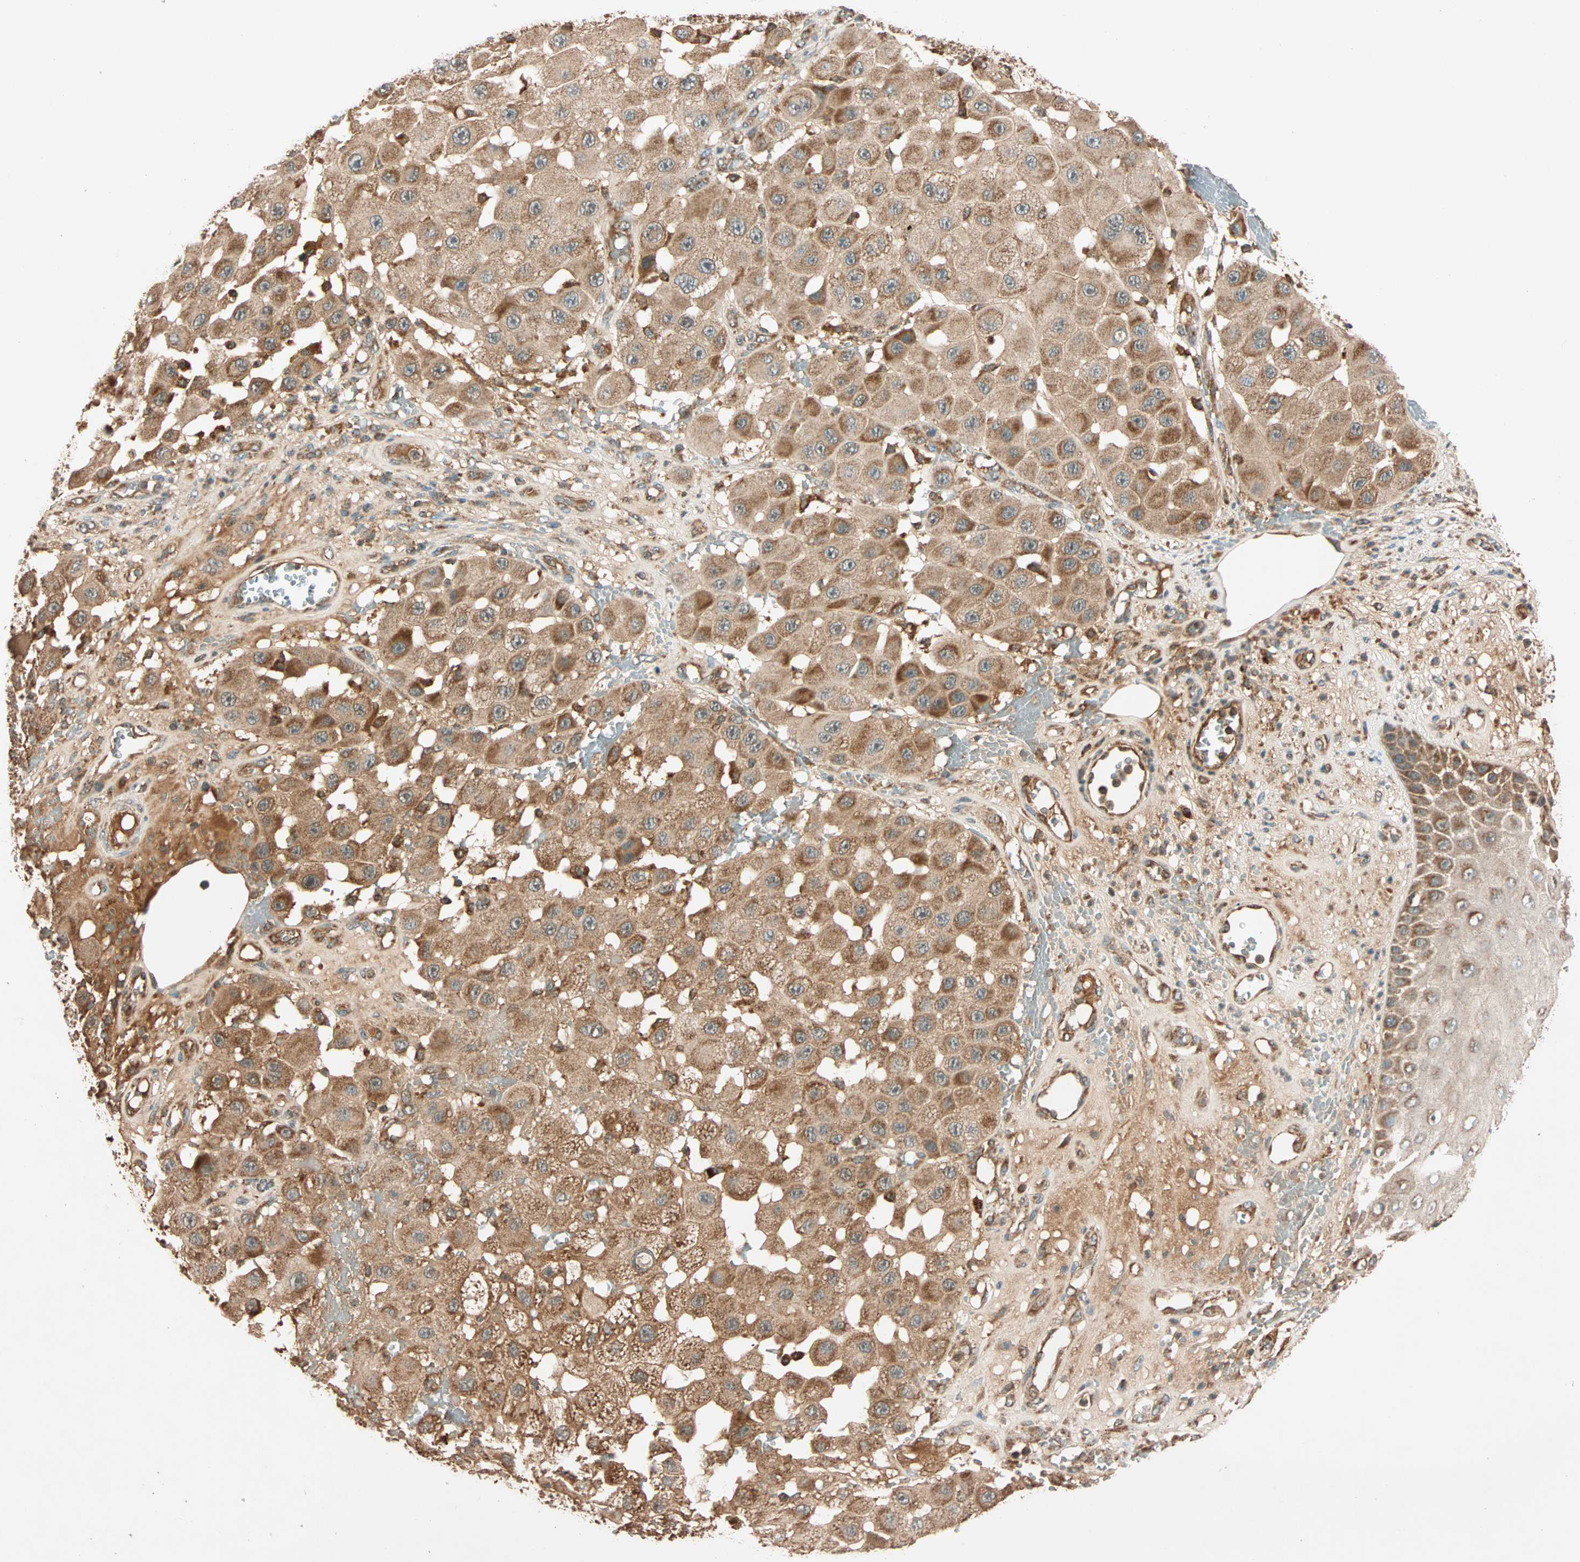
{"staining": {"intensity": "moderate", "quantity": ">75%", "location": "cytoplasmic/membranous"}, "tissue": "melanoma", "cell_type": "Tumor cells", "image_type": "cancer", "snomed": [{"axis": "morphology", "description": "Malignant melanoma, NOS"}, {"axis": "topography", "description": "Skin"}], "caption": "This photomicrograph reveals IHC staining of human malignant melanoma, with medium moderate cytoplasmic/membranous staining in about >75% of tumor cells.", "gene": "MAPK1", "patient": {"sex": "female", "age": 81}}